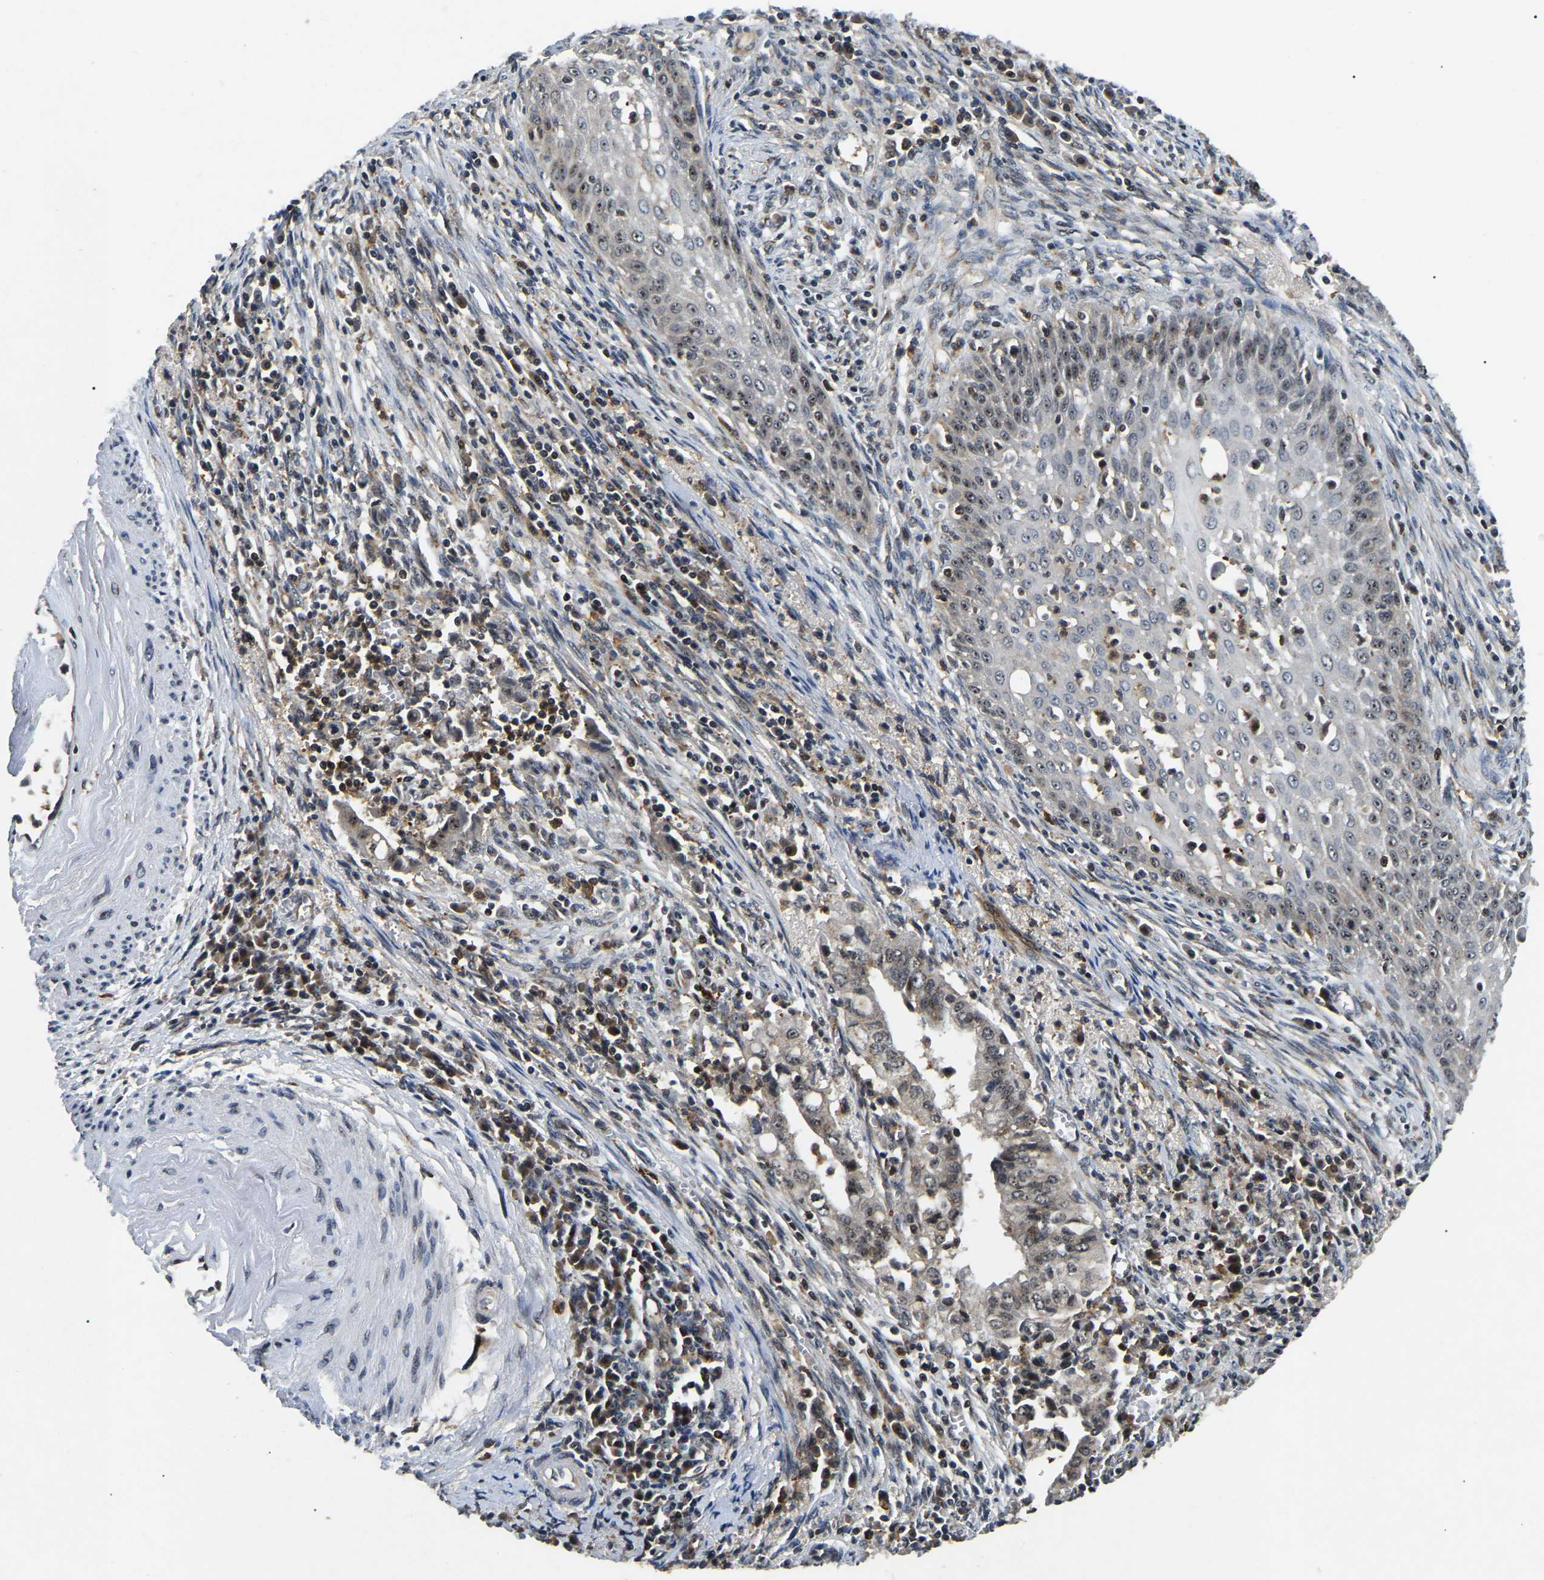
{"staining": {"intensity": "negative", "quantity": "none", "location": "none"}, "tissue": "cervical cancer", "cell_type": "Tumor cells", "image_type": "cancer", "snomed": [{"axis": "morphology", "description": "Adenocarcinoma, NOS"}, {"axis": "topography", "description": "Cervix"}], "caption": "Human cervical cancer (adenocarcinoma) stained for a protein using IHC displays no positivity in tumor cells.", "gene": "RBM28", "patient": {"sex": "female", "age": 44}}